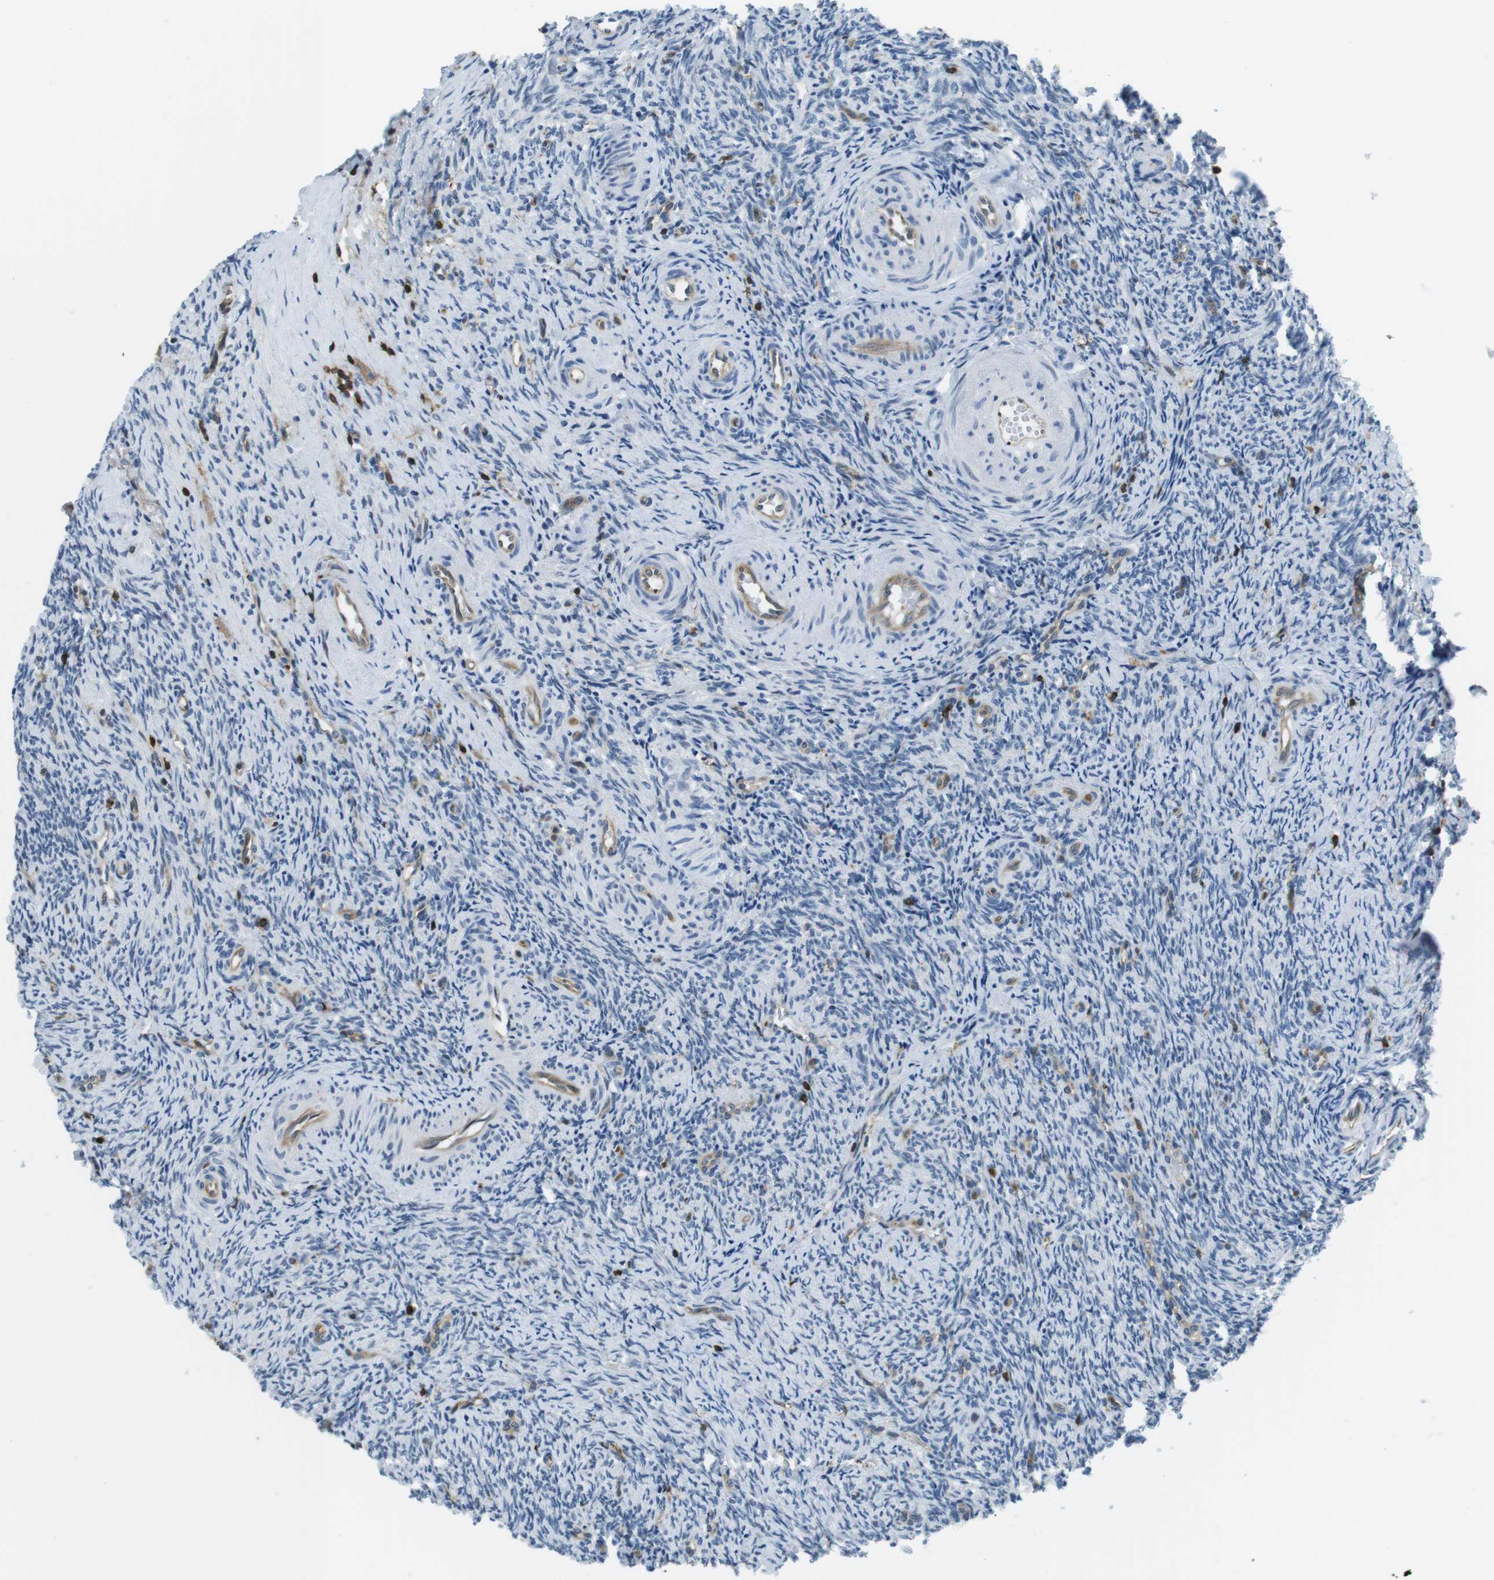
{"staining": {"intensity": "negative", "quantity": "none", "location": "none"}, "tissue": "ovary", "cell_type": "Ovarian stroma cells", "image_type": "normal", "snomed": [{"axis": "morphology", "description": "Normal tissue, NOS"}, {"axis": "topography", "description": "Ovary"}], "caption": "The image reveals no staining of ovarian stroma cells in normal ovary.", "gene": "STK10", "patient": {"sex": "female", "age": 41}}